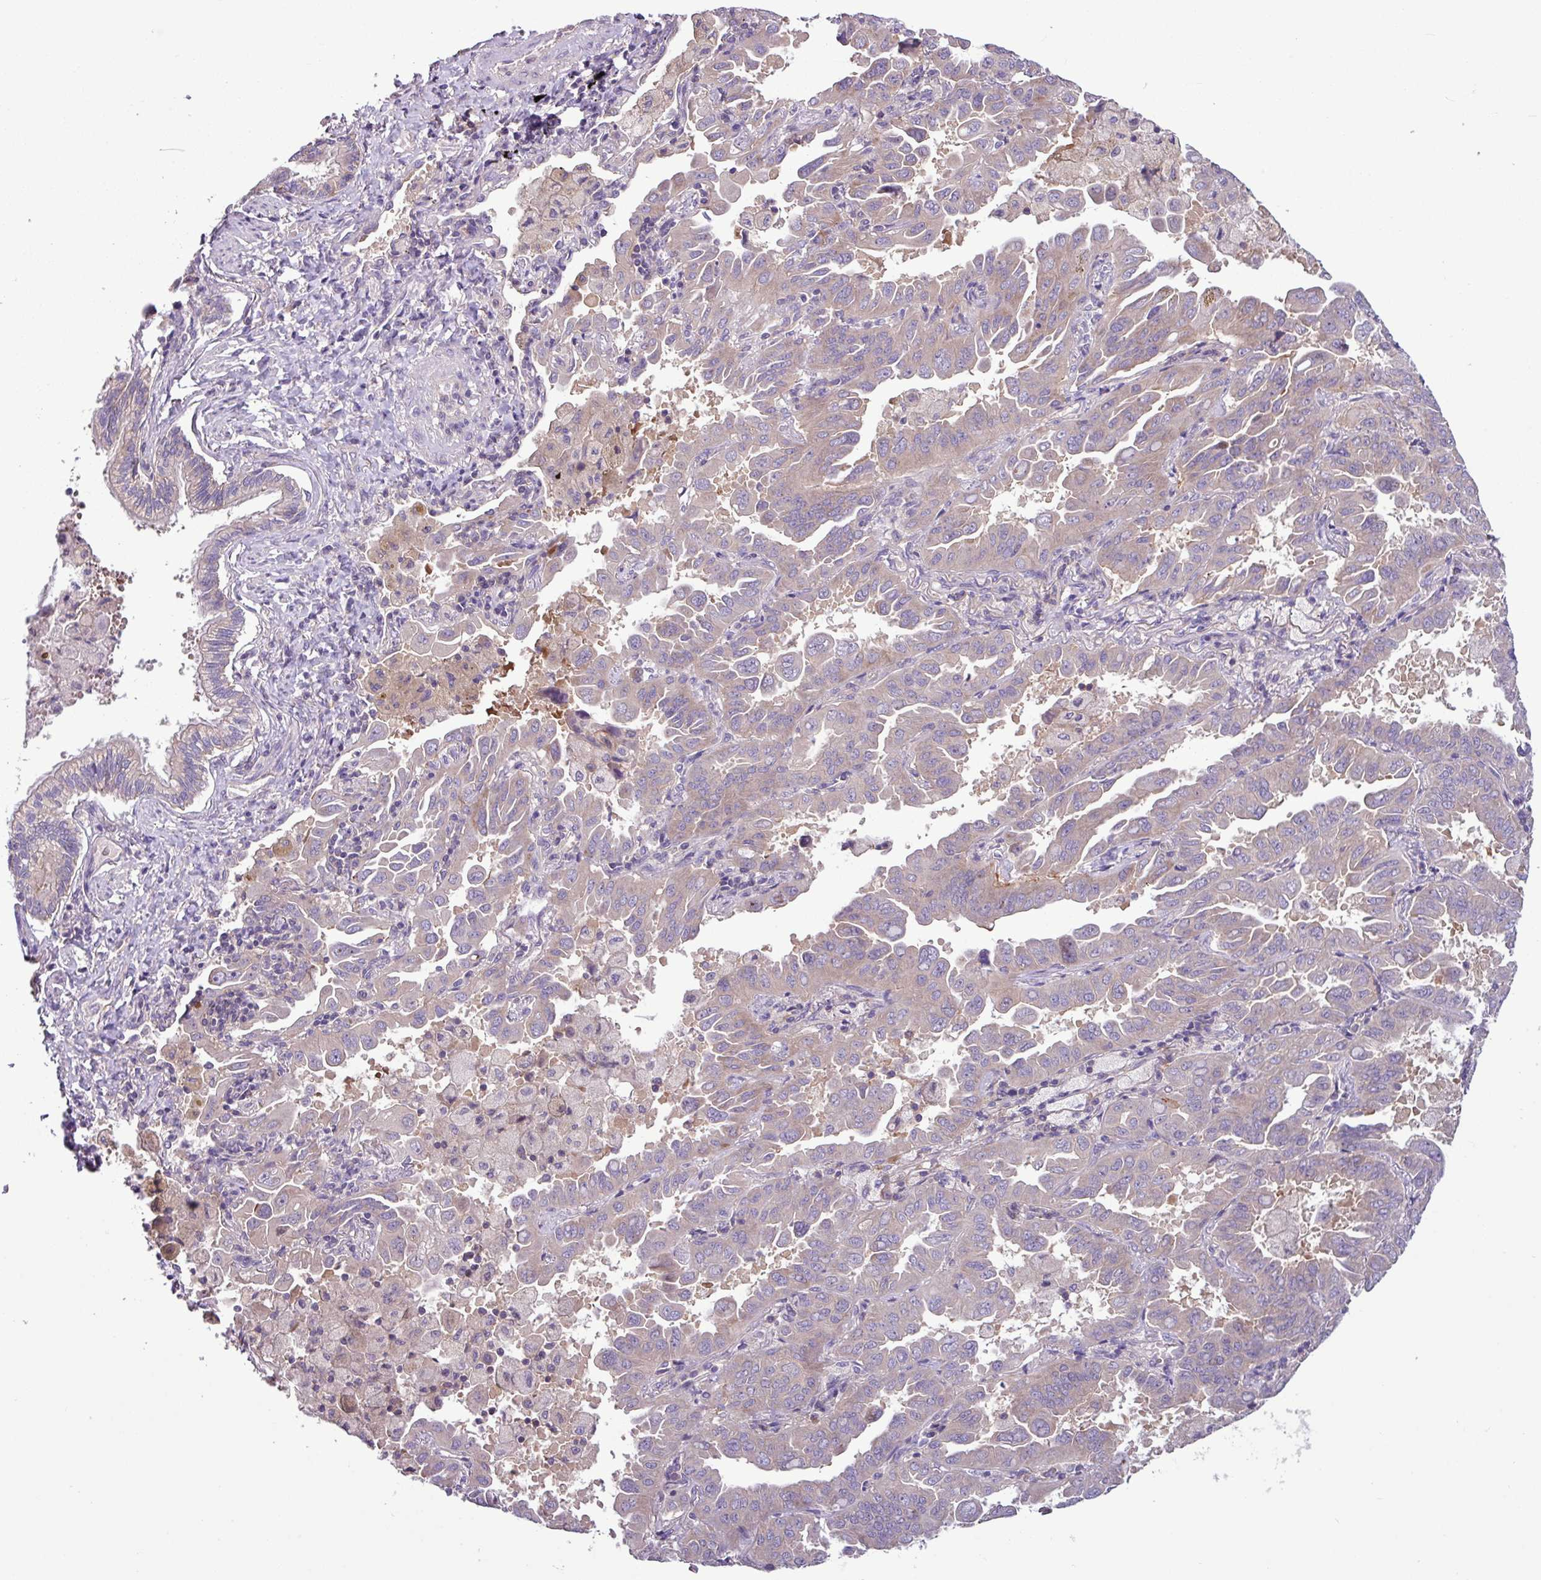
{"staining": {"intensity": "weak", "quantity": ">75%", "location": "cytoplasmic/membranous"}, "tissue": "lung cancer", "cell_type": "Tumor cells", "image_type": "cancer", "snomed": [{"axis": "morphology", "description": "Adenocarcinoma, NOS"}, {"axis": "topography", "description": "Lung"}], "caption": "Protein expression analysis of human adenocarcinoma (lung) reveals weak cytoplasmic/membranous staining in approximately >75% of tumor cells. Nuclei are stained in blue.", "gene": "MROH2A", "patient": {"sex": "male", "age": 64}}